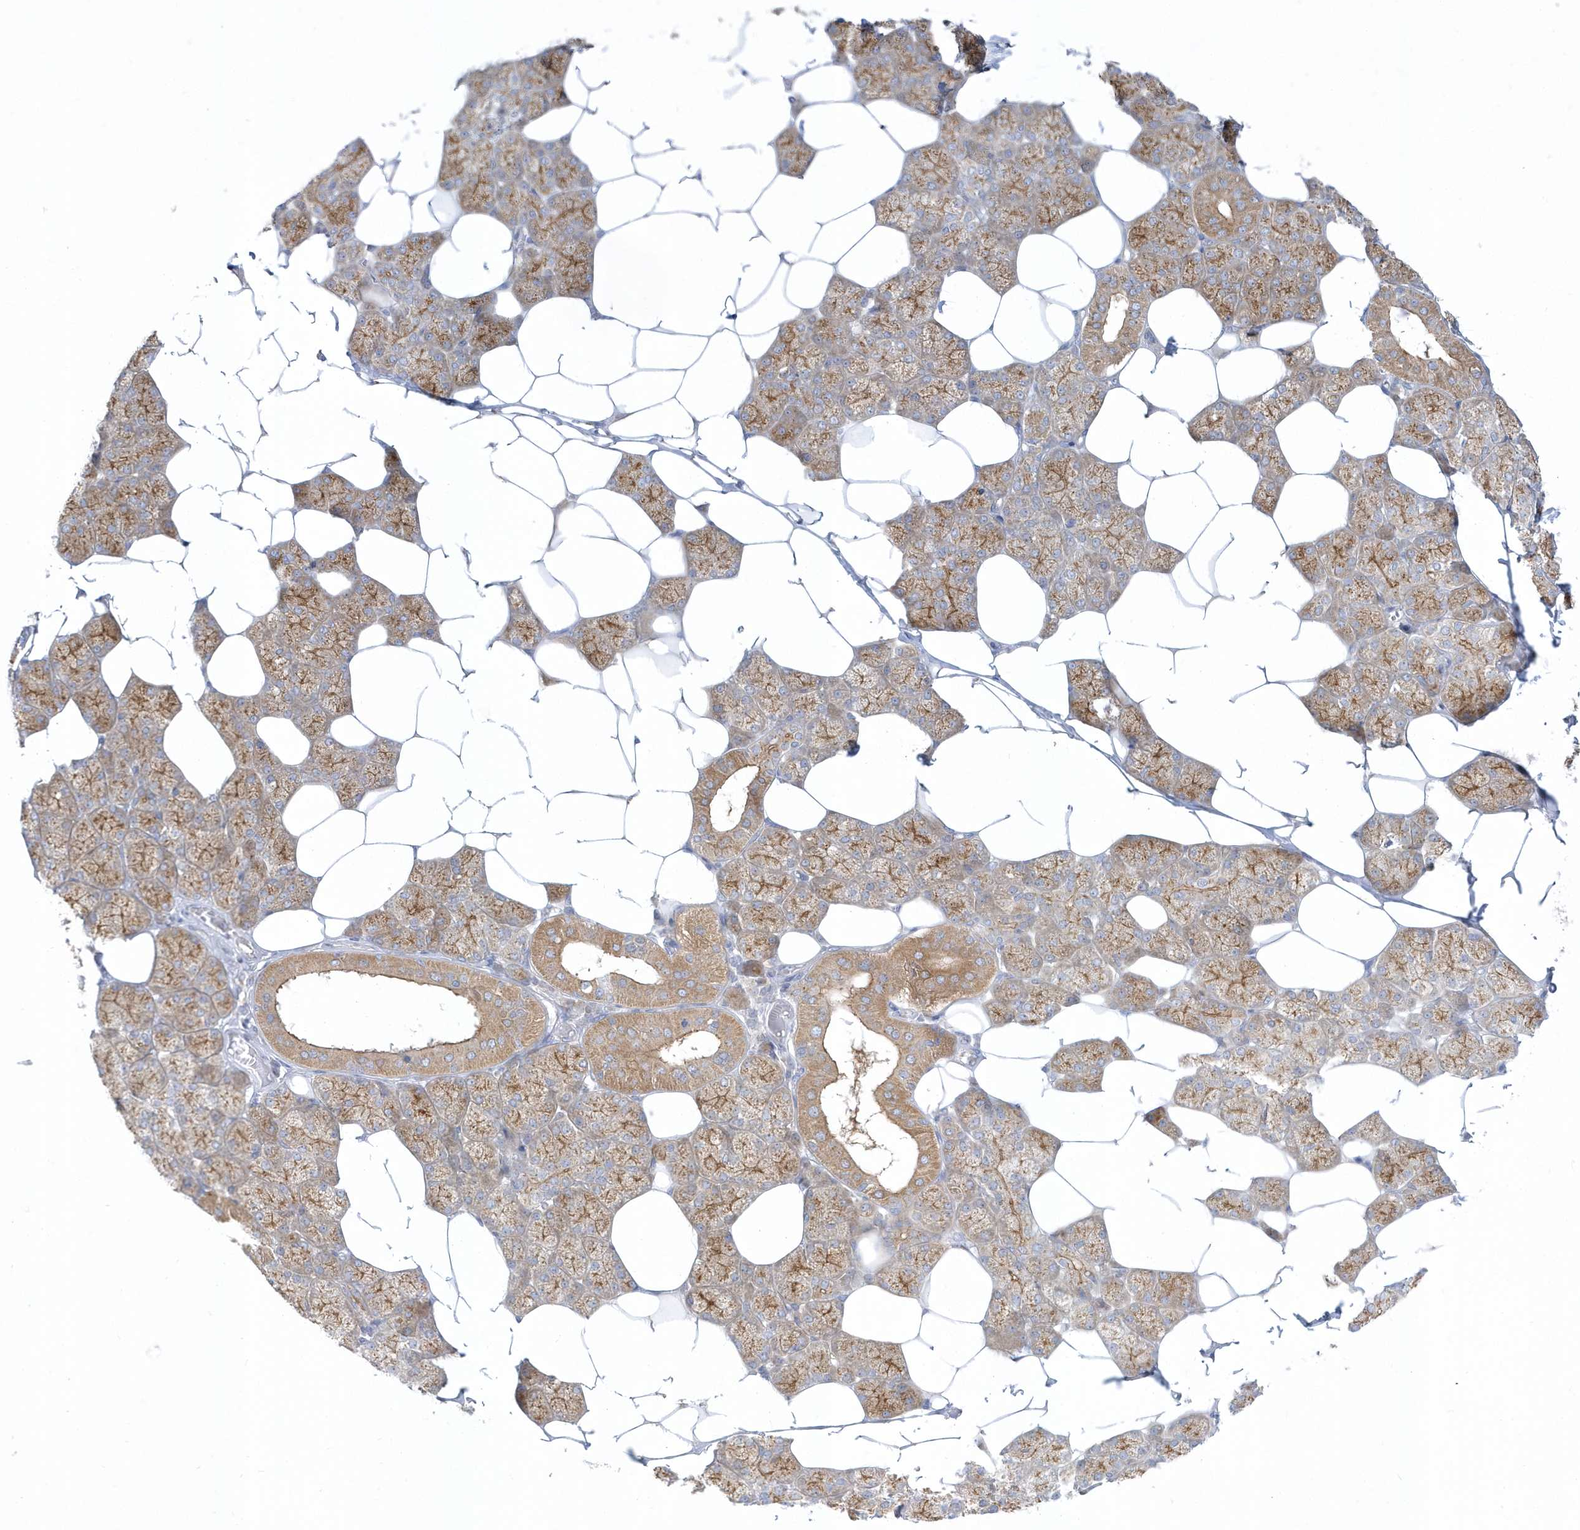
{"staining": {"intensity": "strong", "quantity": ">75%", "location": "cytoplasmic/membranous"}, "tissue": "salivary gland", "cell_type": "Glandular cells", "image_type": "normal", "snomed": [{"axis": "morphology", "description": "Normal tissue, NOS"}, {"axis": "topography", "description": "Salivary gland"}], "caption": "Salivary gland stained with IHC reveals strong cytoplasmic/membranous positivity in about >75% of glandular cells.", "gene": "DNAJC18", "patient": {"sex": "male", "age": 62}}